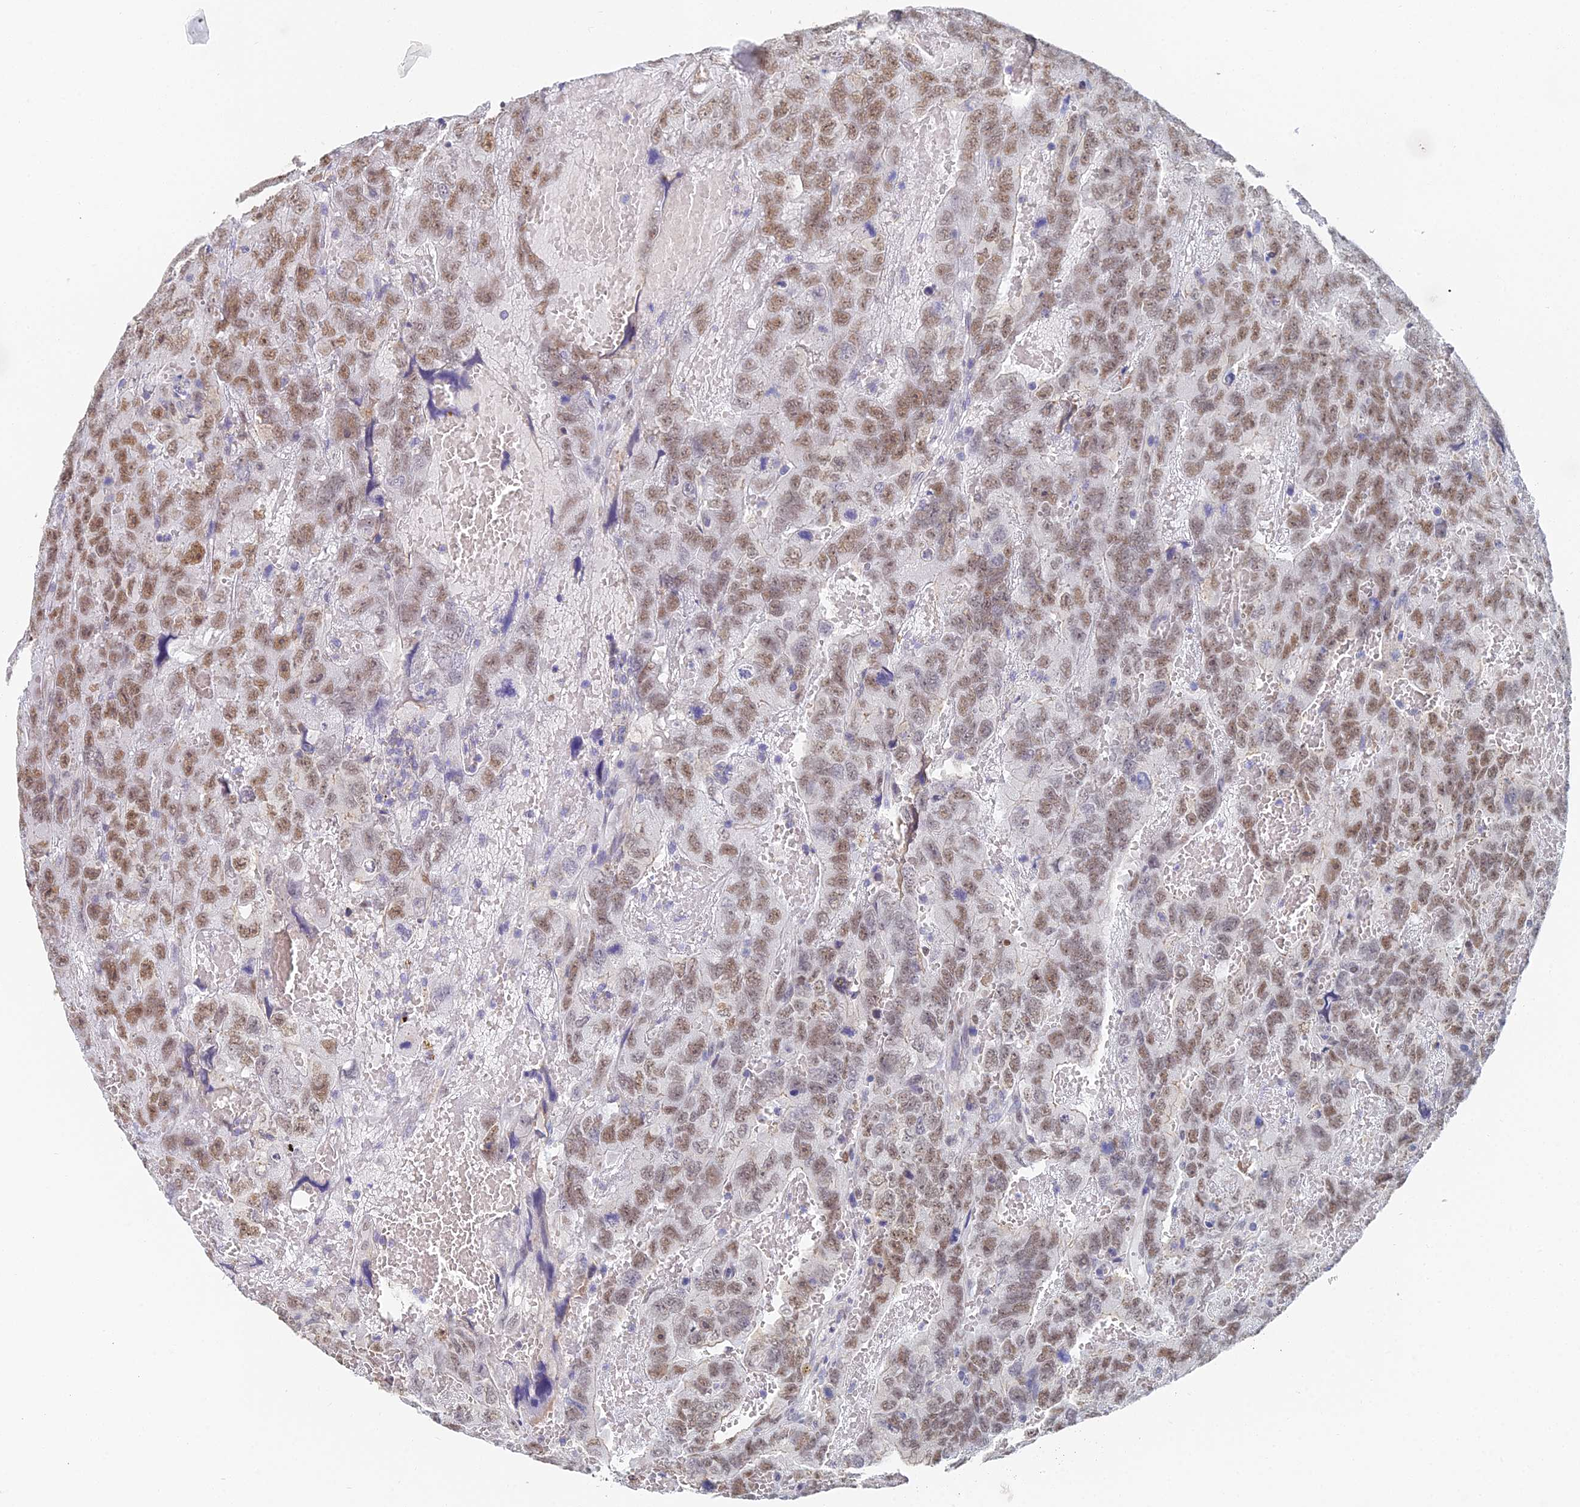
{"staining": {"intensity": "moderate", "quantity": ">75%", "location": "nuclear"}, "tissue": "testis cancer", "cell_type": "Tumor cells", "image_type": "cancer", "snomed": [{"axis": "morphology", "description": "Carcinoma, Embryonal, NOS"}, {"axis": "topography", "description": "Testis"}], "caption": "There is medium levels of moderate nuclear staining in tumor cells of testis cancer (embryonal carcinoma), as demonstrated by immunohistochemical staining (brown color).", "gene": "MCM2", "patient": {"sex": "male", "age": 45}}